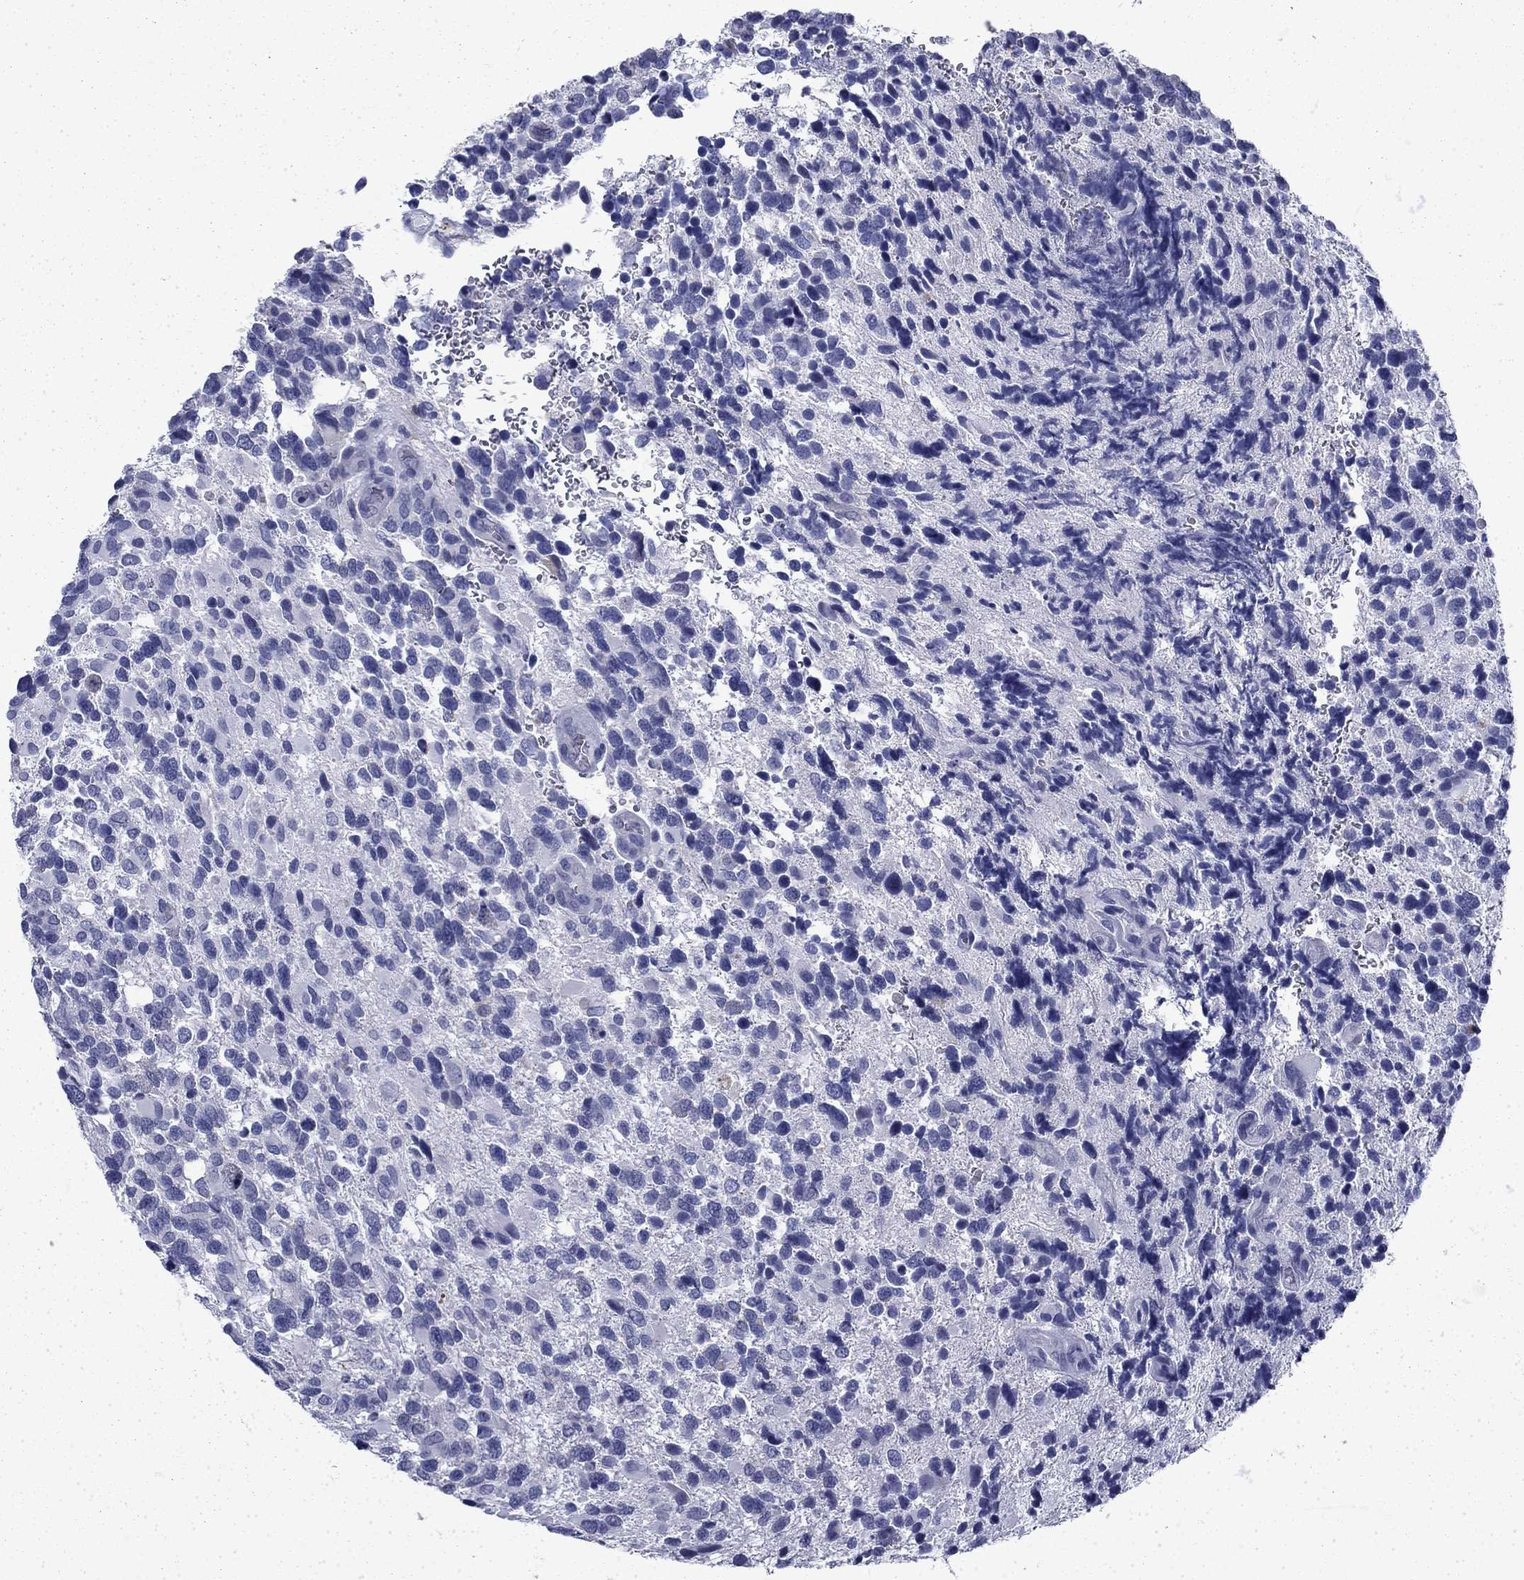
{"staining": {"intensity": "negative", "quantity": "none", "location": "none"}, "tissue": "glioma", "cell_type": "Tumor cells", "image_type": "cancer", "snomed": [{"axis": "morphology", "description": "Glioma, malignant, Low grade"}, {"axis": "topography", "description": "Brain"}], "caption": "Immunohistochemistry (IHC) of human glioma exhibits no staining in tumor cells.", "gene": "BCL2L14", "patient": {"sex": "female", "age": 32}}